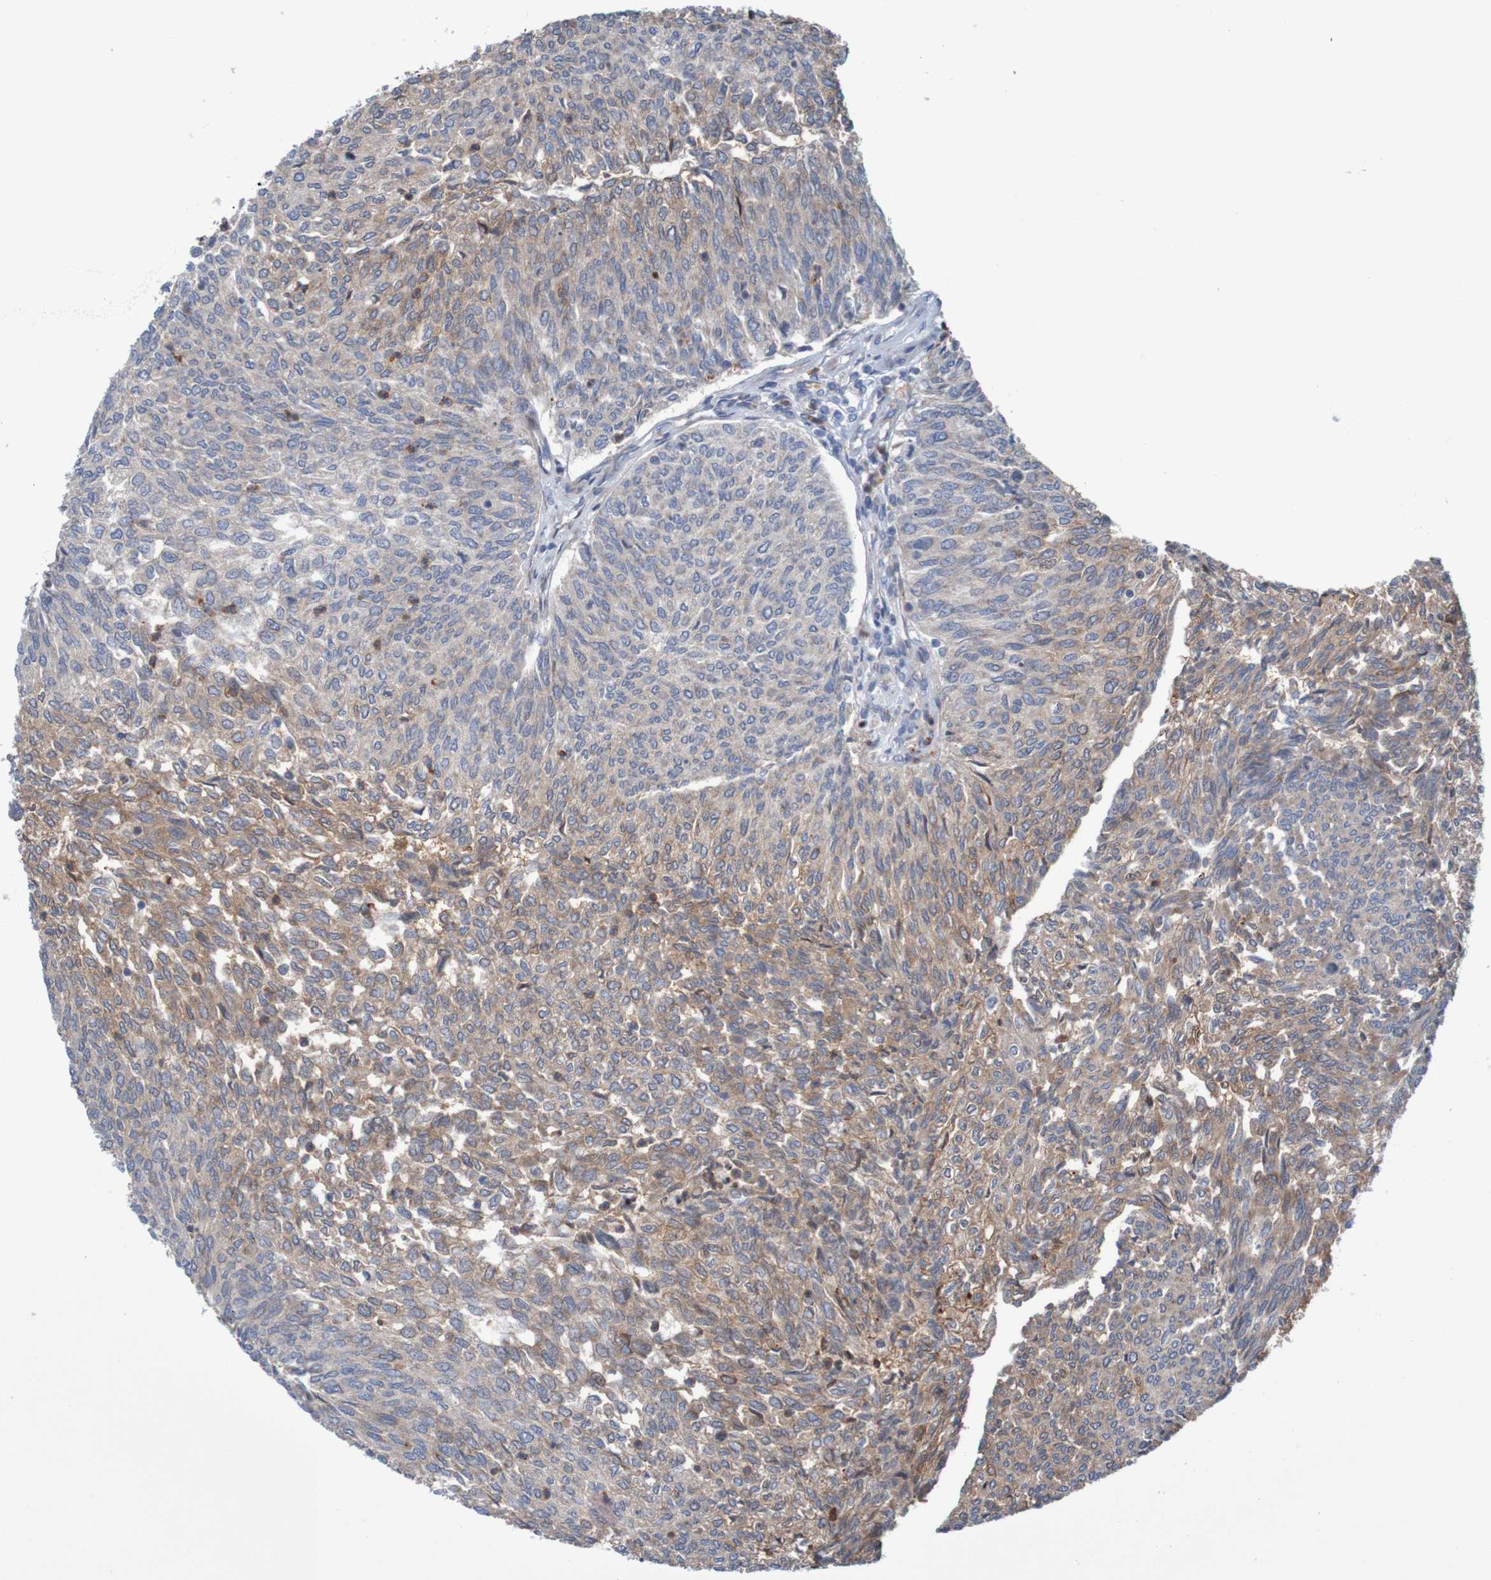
{"staining": {"intensity": "moderate", "quantity": ">75%", "location": "cytoplasmic/membranous"}, "tissue": "urothelial cancer", "cell_type": "Tumor cells", "image_type": "cancer", "snomed": [{"axis": "morphology", "description": "Urothelial carcinoma, Low grade"}, {"axis": "topography", "description": "Urinary bladder"}], "caption": "A medium amount of moderate cytoplasmic/membranous expression is seen in approximately >75% of tumor cells in low-grade urothelial carcinoma tissue.", "gene": "ANGPT4", "patient": {"sex": "female", "age": 79}}